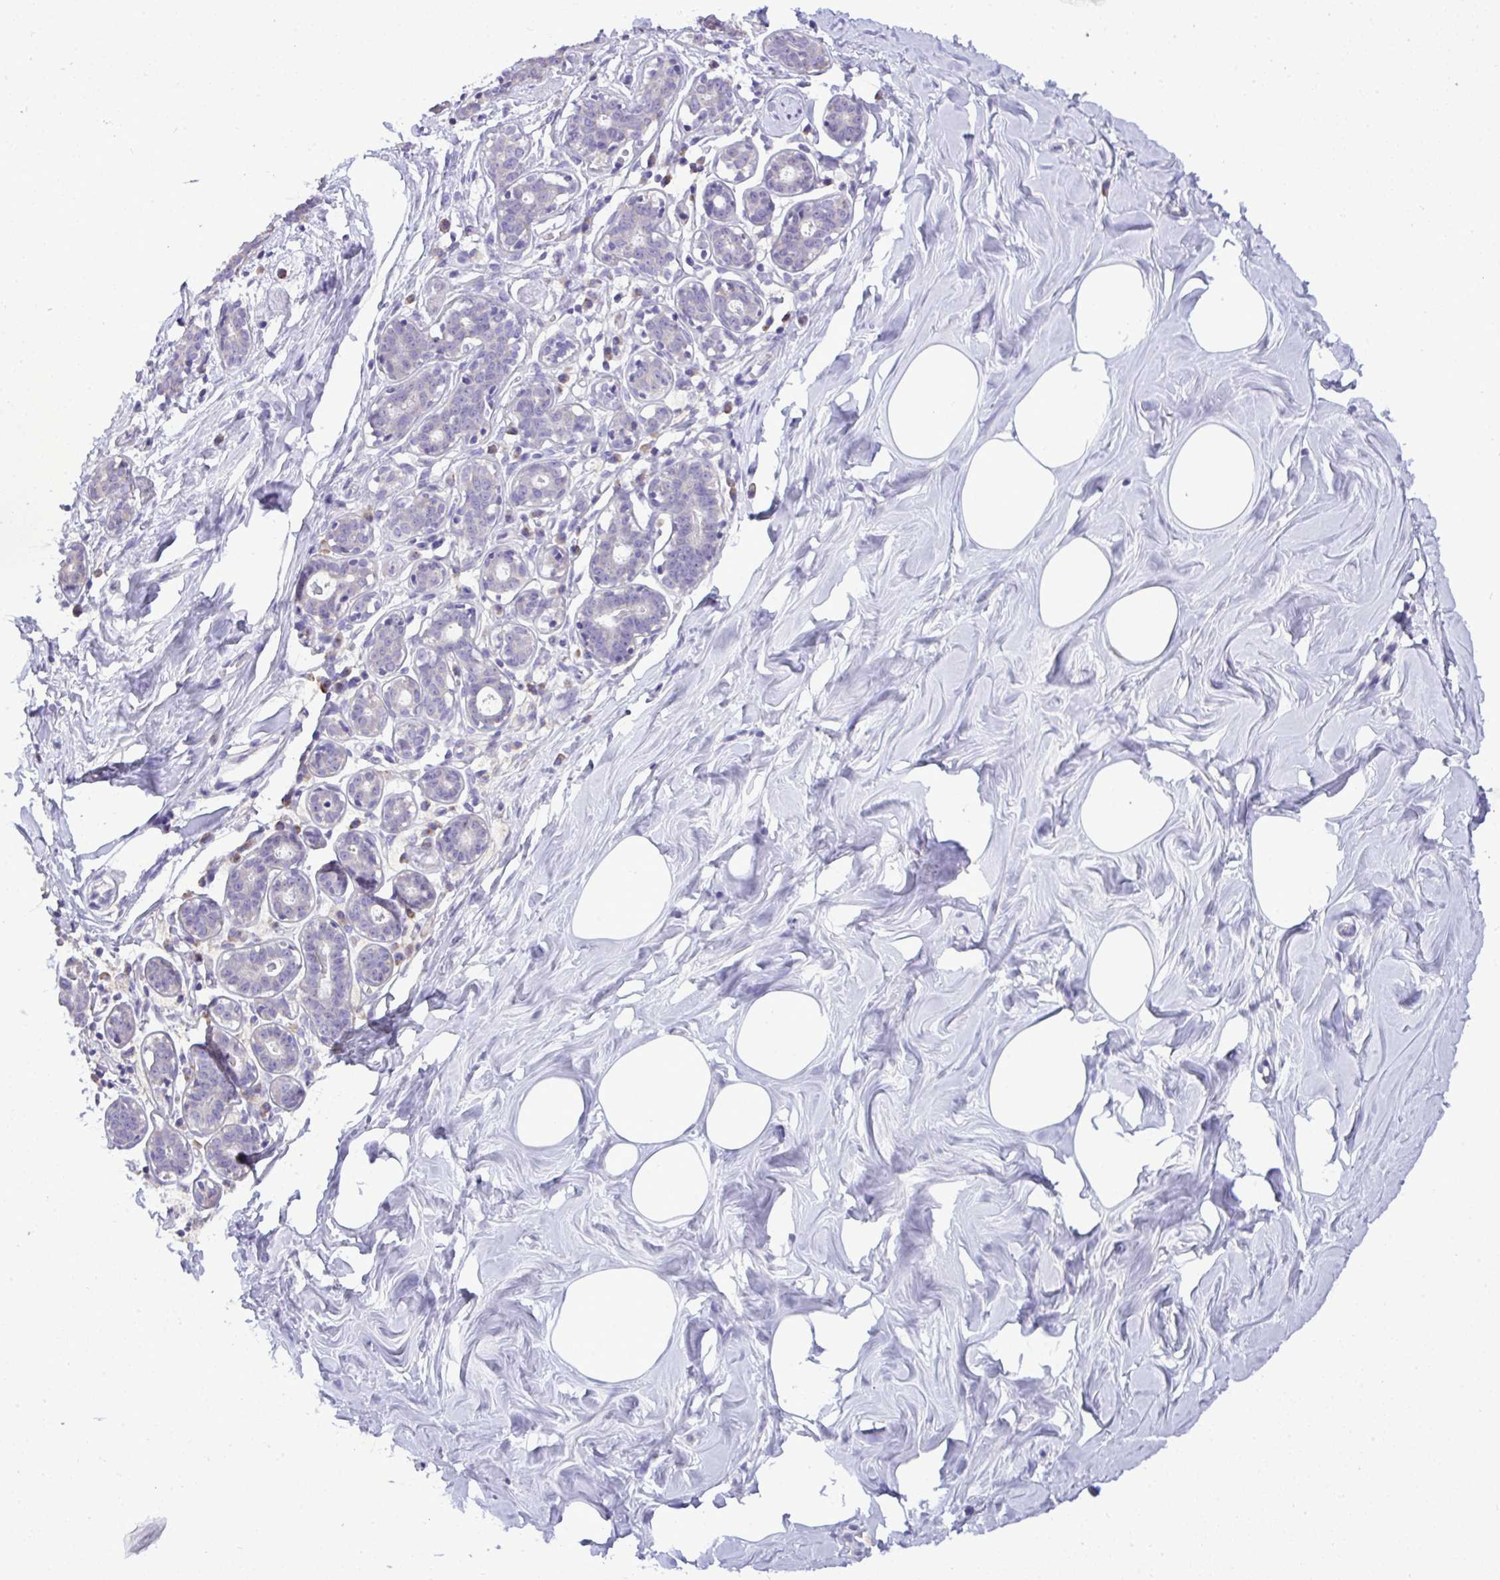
{"staining": {"intensity": "negative", "quantity": "none", "location": "none"}, "tissue": "breast", "cell_type": "Adipocytes", "image_type": "normal", "snomed": [{"axis": "morphology", "description": "Normal tissue, NOS"}, {"axis": "topography", "description": "Breast"}], "caption": "Human breast stained for a protein using immunohistochemistry demonstrates no positivity in adipocytes.", "gene": "ST8SIA2", "patient": {"sex": "female", "age": 27}}